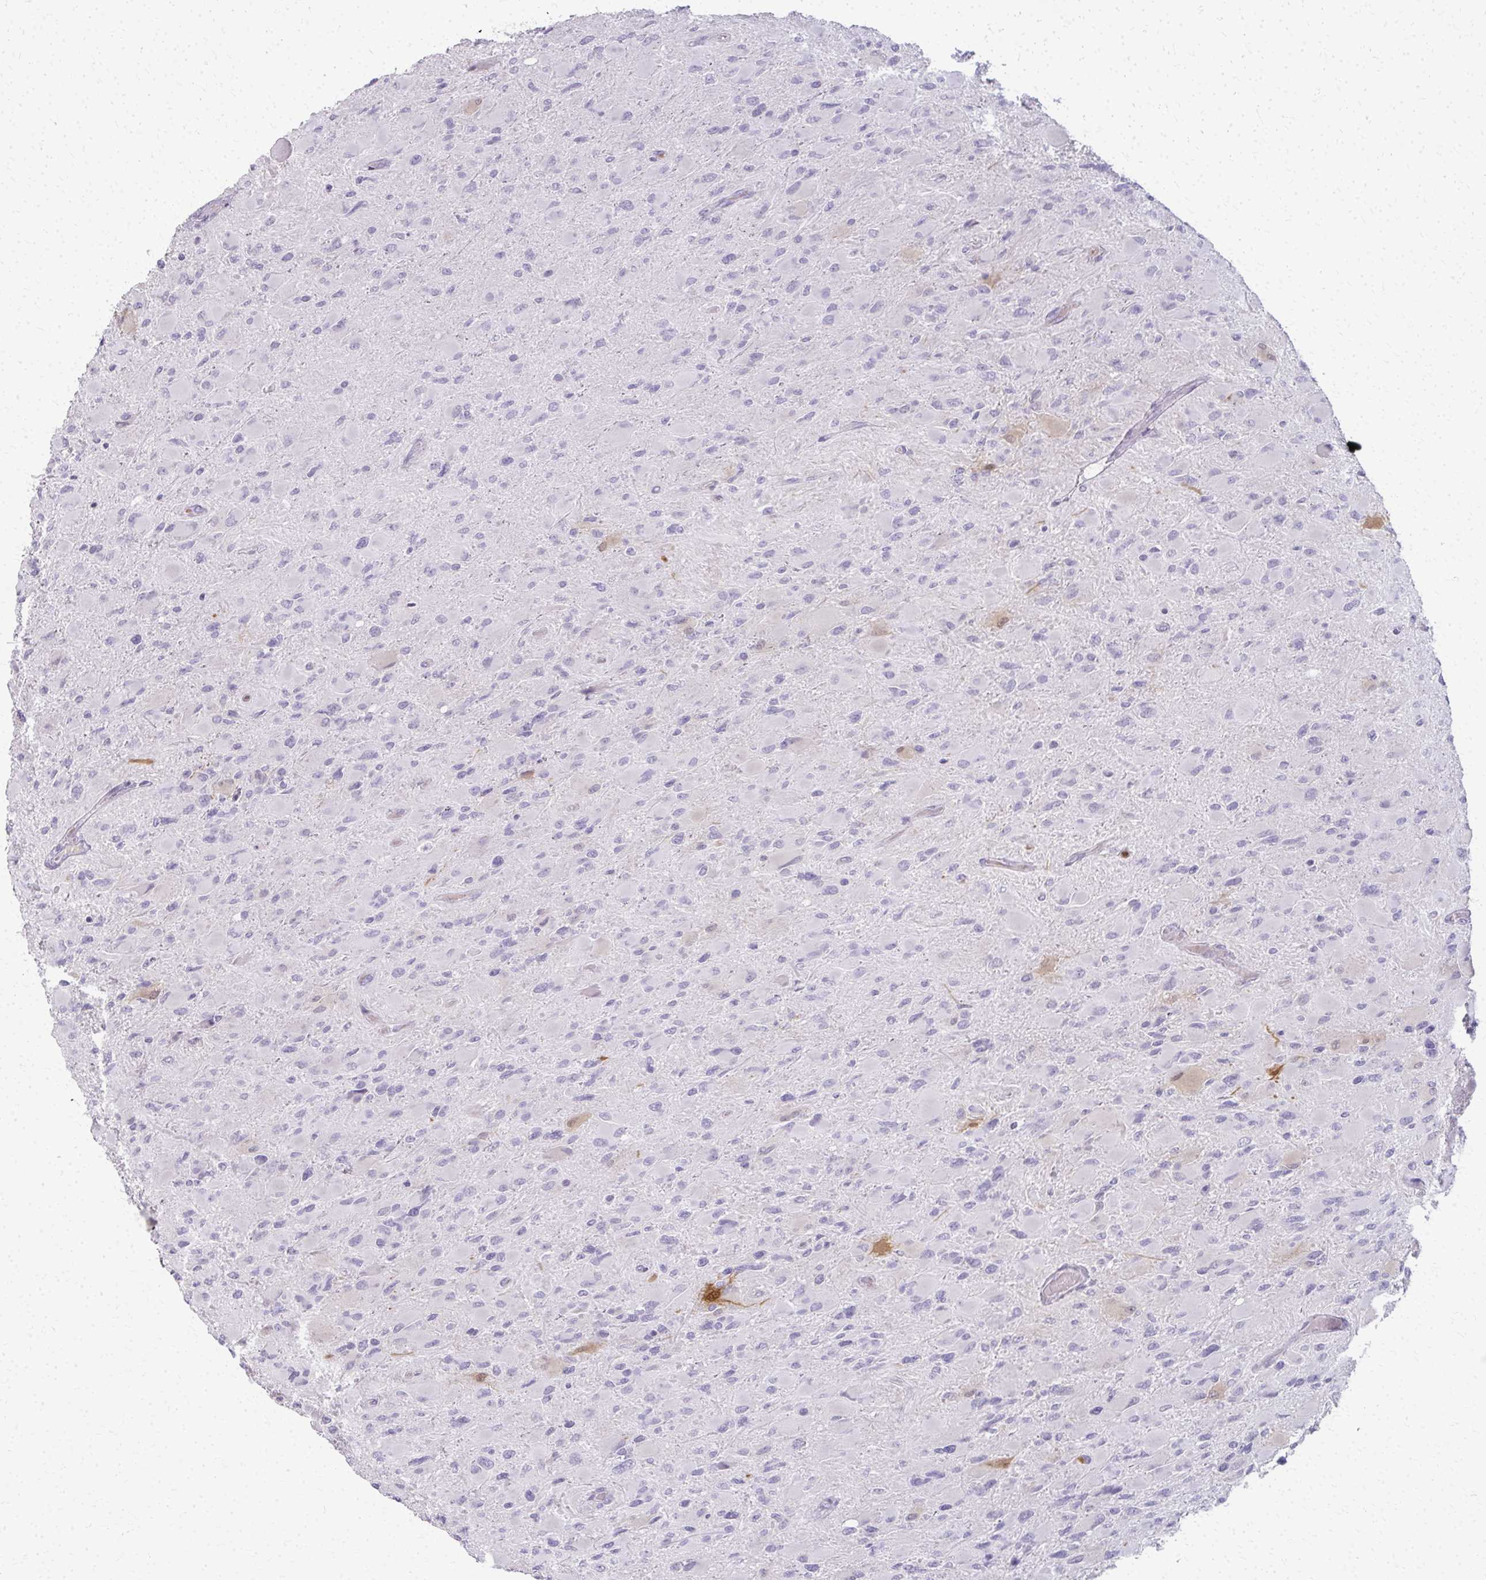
{"staining": {"intensity": "negative", "quantity": "none", "location": "none"}, "tissue": "glioma", "cell_type": "Tumor cells", "image_type": "cancer", "snomed": [{"axis": "morphology", "description": "Glioma, malignant, High grade"}, {"axis": "topography", "description": "Cerebral cortex"}], "caption": "High power microscopy image of an immunohistochemistry micrograph of high-grade glioma (malignant), revealing no significant staining in tumor cells.", "gene": "CA3", "patient": {"sex": "female", "age": 36}}